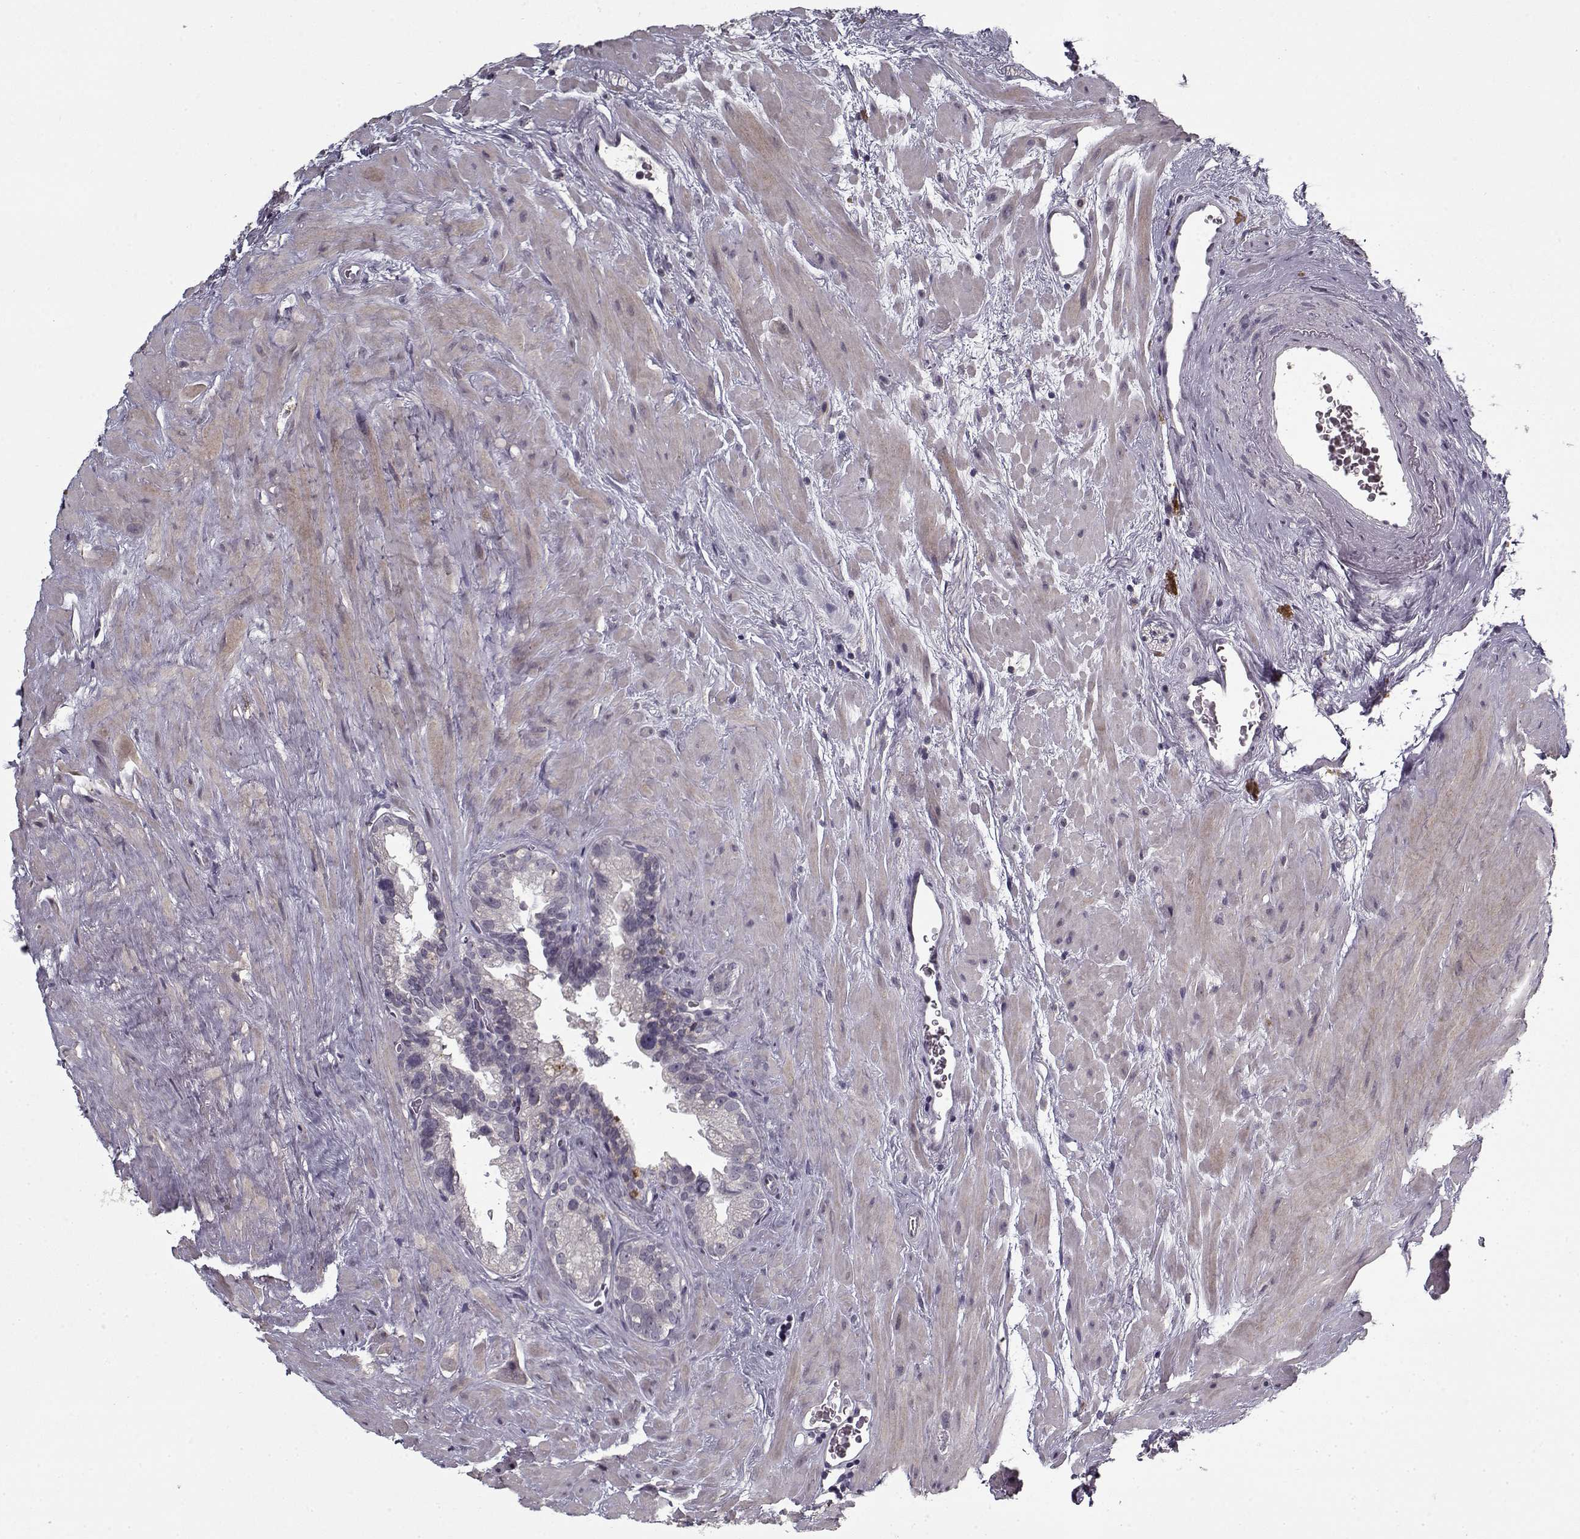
{"staining": {"intensity": "negative", "quantity": "none", "location": "none"}, "tissue": "seminal vesicle", "cell_type": "Glandular cells", "image_type": "normal", "snomed": [{"axis": "morphology", "description": "Normal tissue, NOS"}, {"axis": "topography", "description": "Seminal veicle"}], "caption": "Protein analysis of normal seminal vesicle reveals no significant staining in glandular cells.", "gene": "LAMA2", "patient": {"sex": "male", "age": 71}}